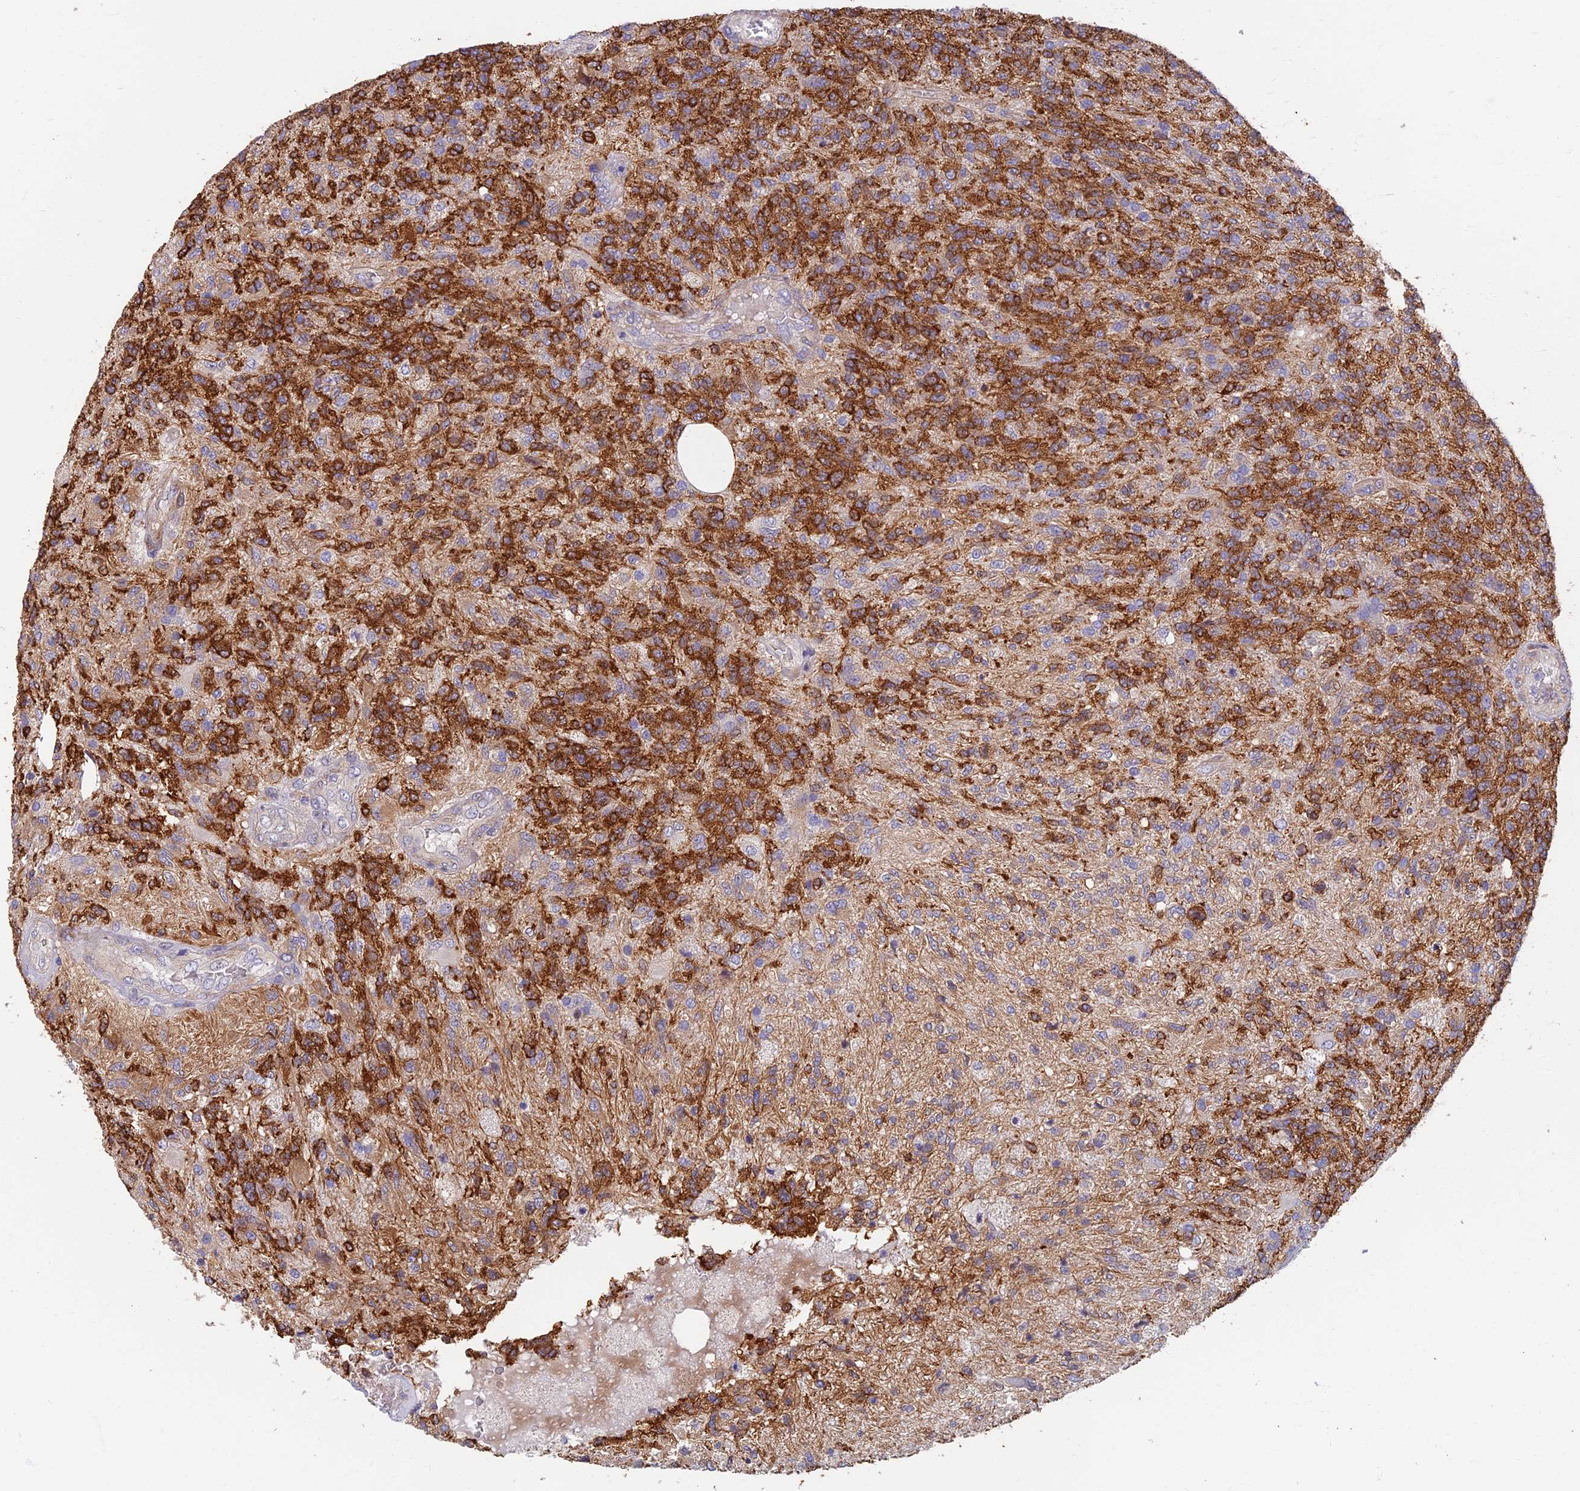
{"staining": {"intensity": "moderate", "quantity": "25%-75%", "location": "cytoplasmic/membranous"}, "tissue": "glioma", "cell_type": "Tumor cells", "image_type": "cancer", "snomed": [{"axis": "morphology", "description": "Glioma, malignant, High grade"}, {"axis": "topography", "description": "Brain"}], "caption": "Glioma was stained to show a protein in brown. There is medium levels of moderate cytoplasmic/membranous positivity in approximately 25%-75% of tumor cells. The staining was performed using DAB (3,3'-diaminobenzidine), with brown indicating positive protein expression. Nuclei are stained blue with hematoxylin.", "gene": "RHBDL2", "patient": {"sex": "male", "age": 56}}